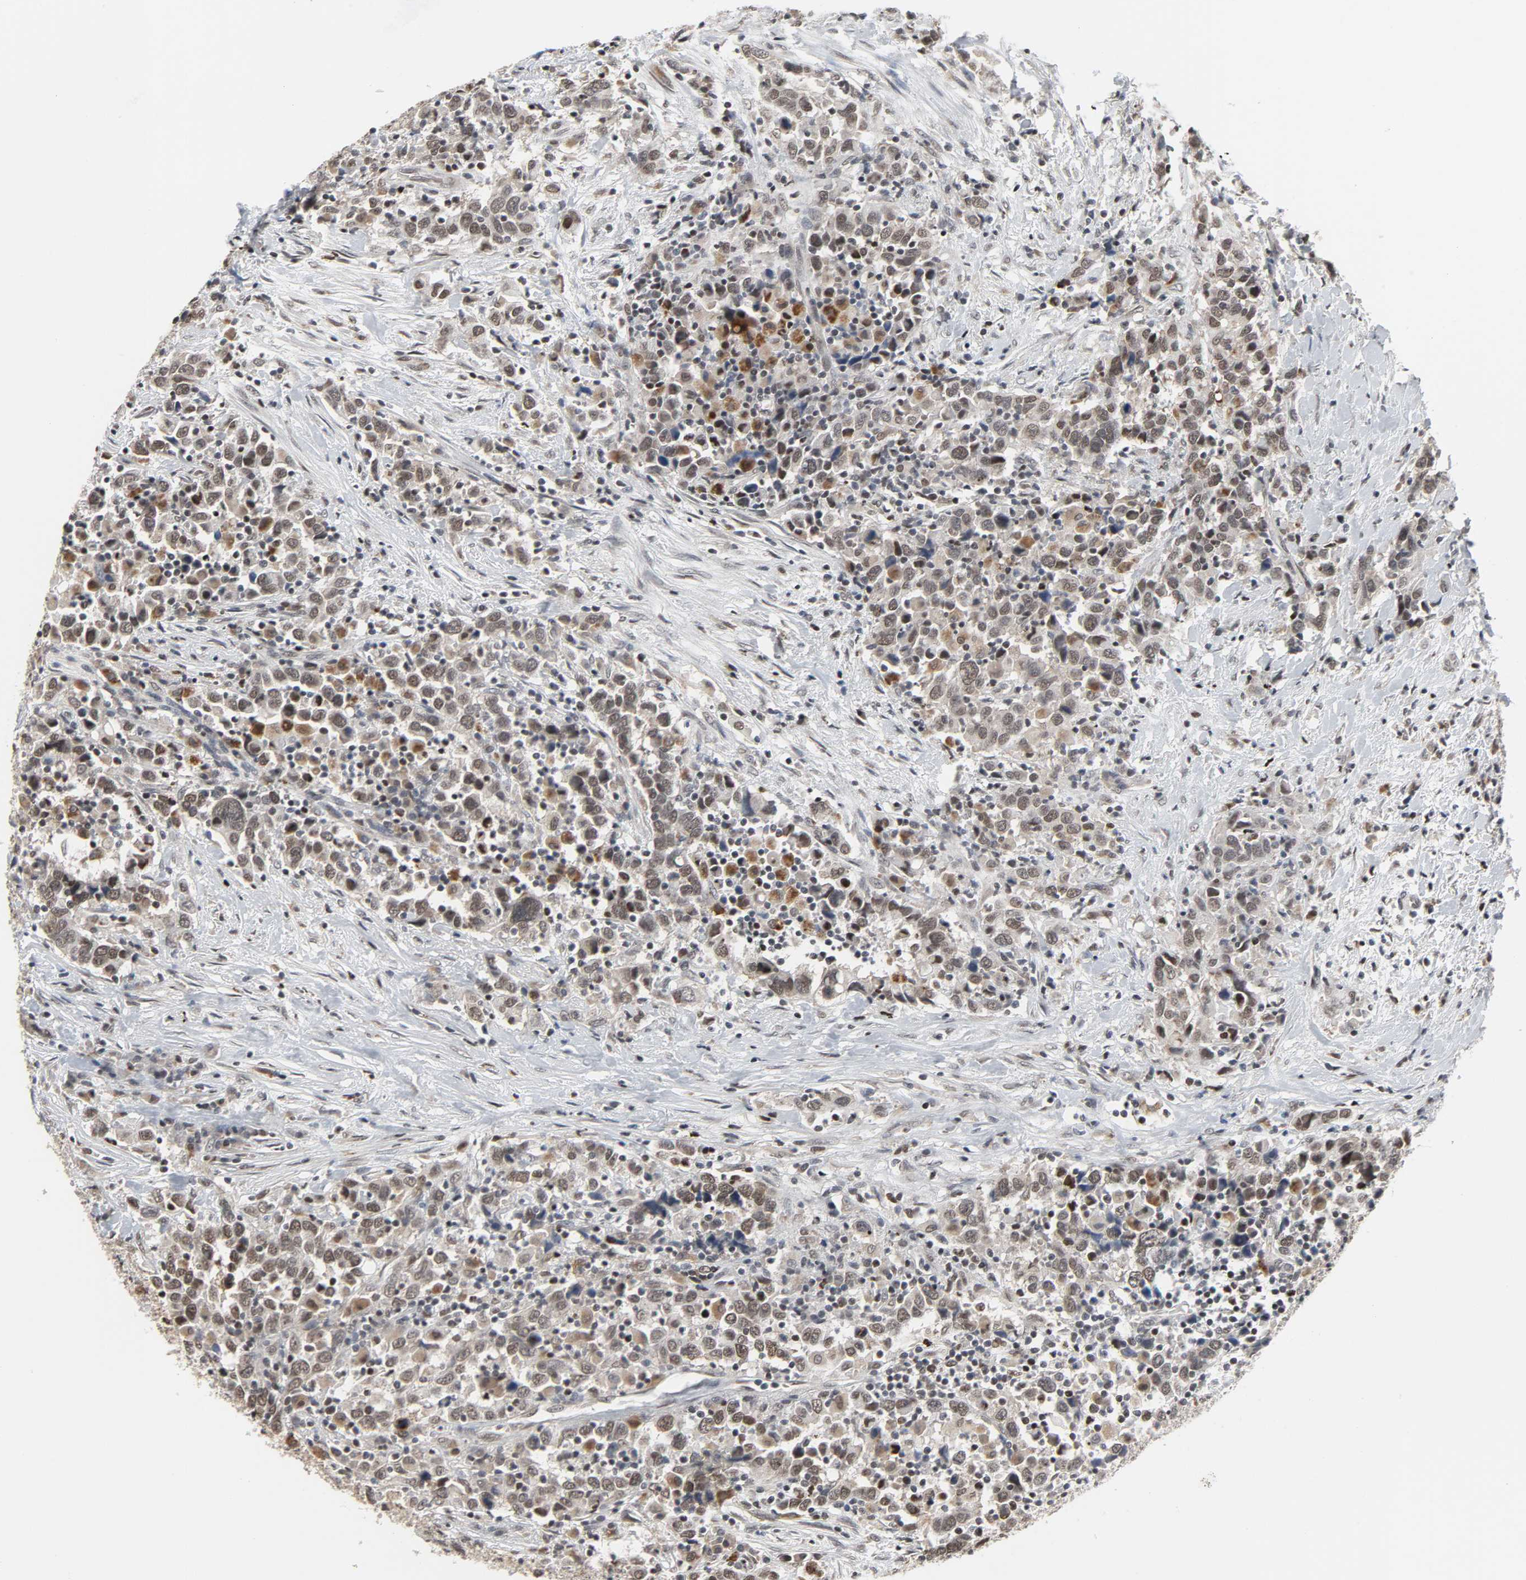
{"staining": {"intensity": "weak", "quantity": ">75%", "location": "nuclear"}, "tissue": "urothelial cancer", "cell_type": "Tumor cells", "image_type": "cancer", "snomed": [{"axis": "morphology", "description": "Urothelial carcinoma, High grade"}, {"axis": "topography", "description": "Urinary bladder"}], "caption": "Tumor cells exhibit weak nuclear positivity in approximately >75% of cells in urothelial carcinoma (high-grade). The protein is stained brown, and the nuclei are stained in blue (DAB IHC with brightfield microscopy, high magnification).", "gene": "DAZAP1", "patient": {"sex": "male", "age": 61}}